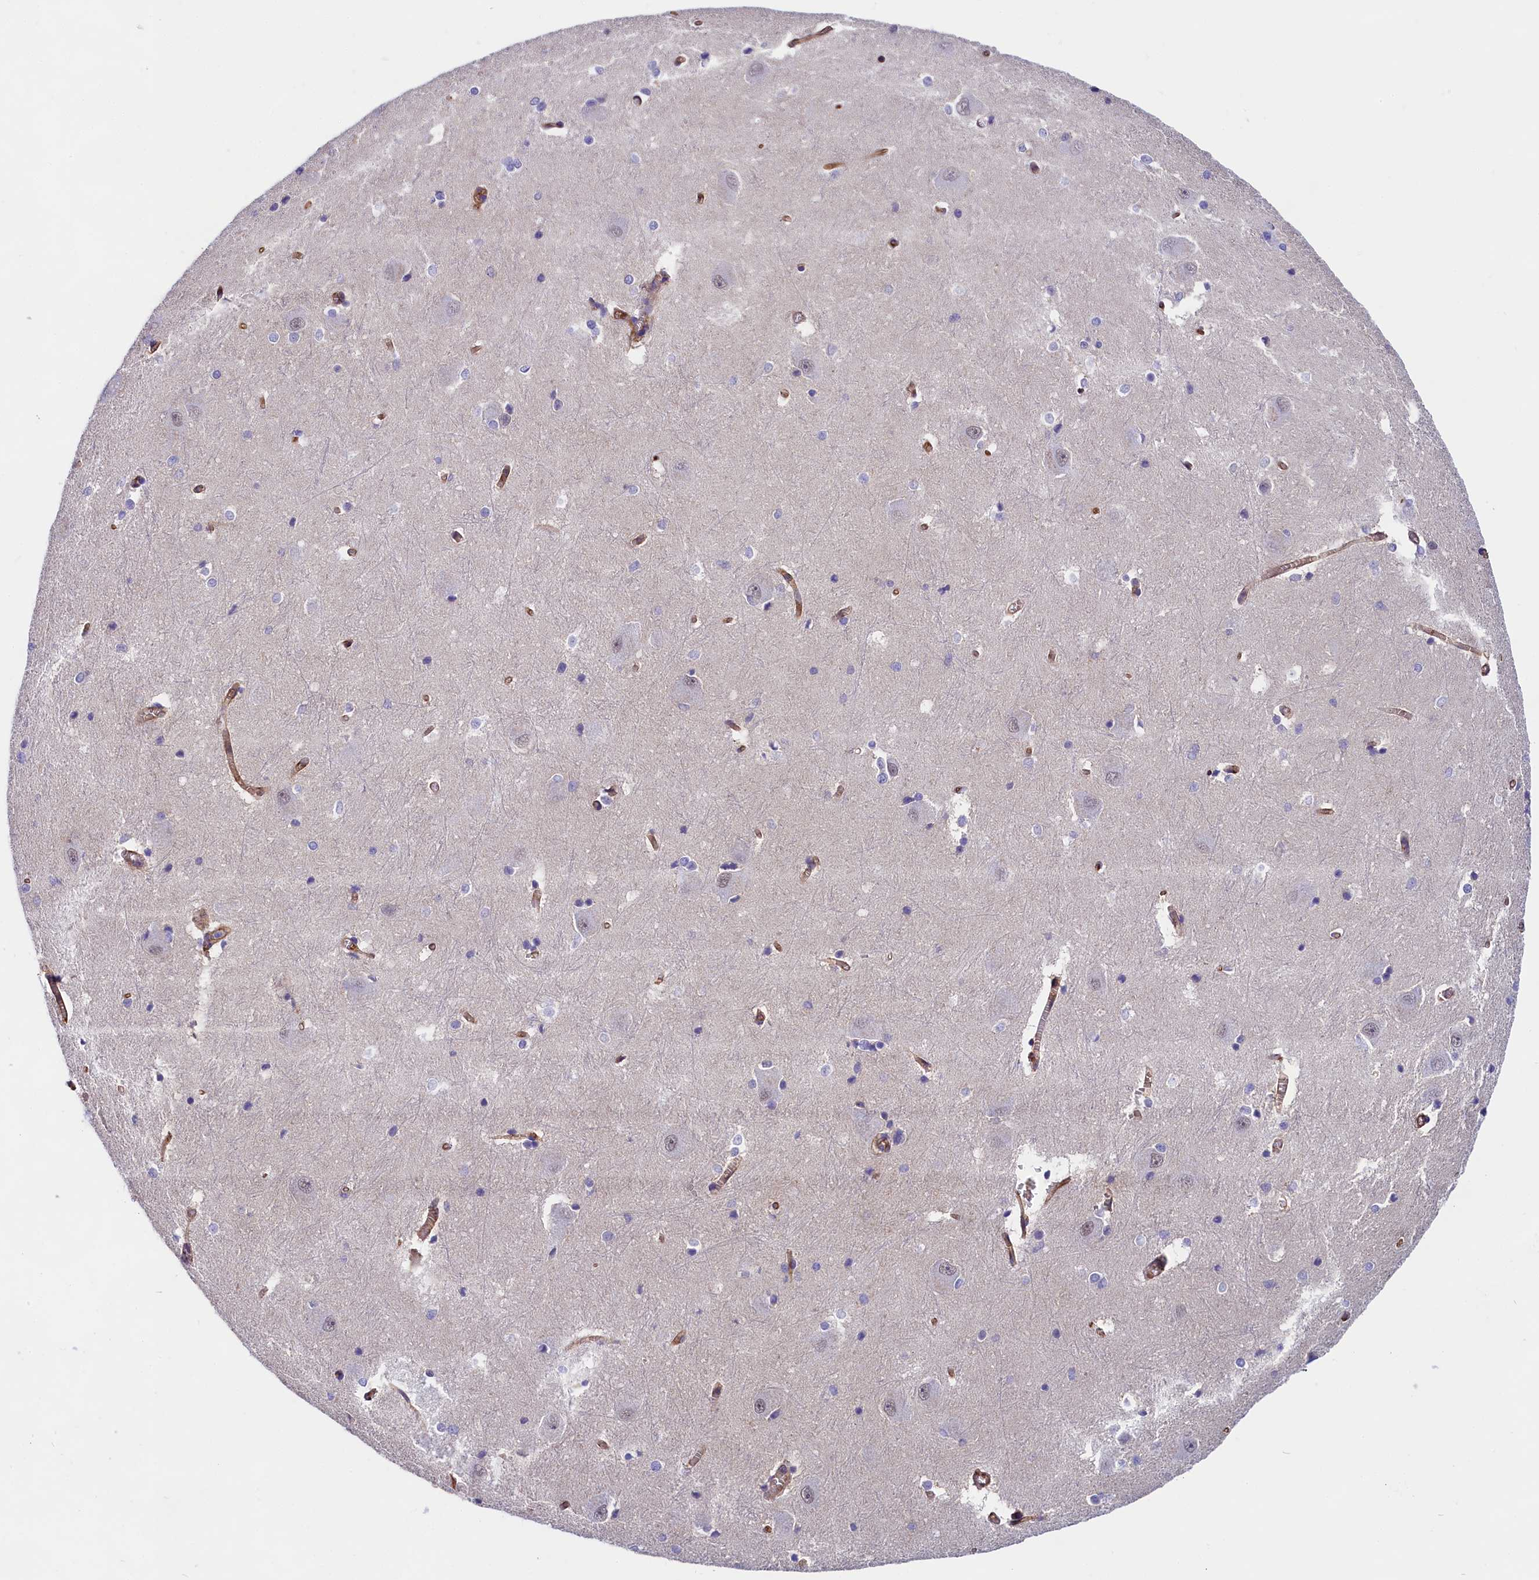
{"staining": {"intensity": "negative", "quantity": "none", "location": "none"}, "tissue": "caudate", "cell_type": "Glial cells", "image_type": "normal", "snomed": [{"axis": "morphology", "description": "Normal tissue, NOS"}, {"axis": "topography", "description": "Lateral ventricle wall"}], "caption": "An IHC image of normal caudate is shown. There is no staining in glial cells of caudate.", "gene": "OAS3", "patient": {"sex": "male", "age": 37}}